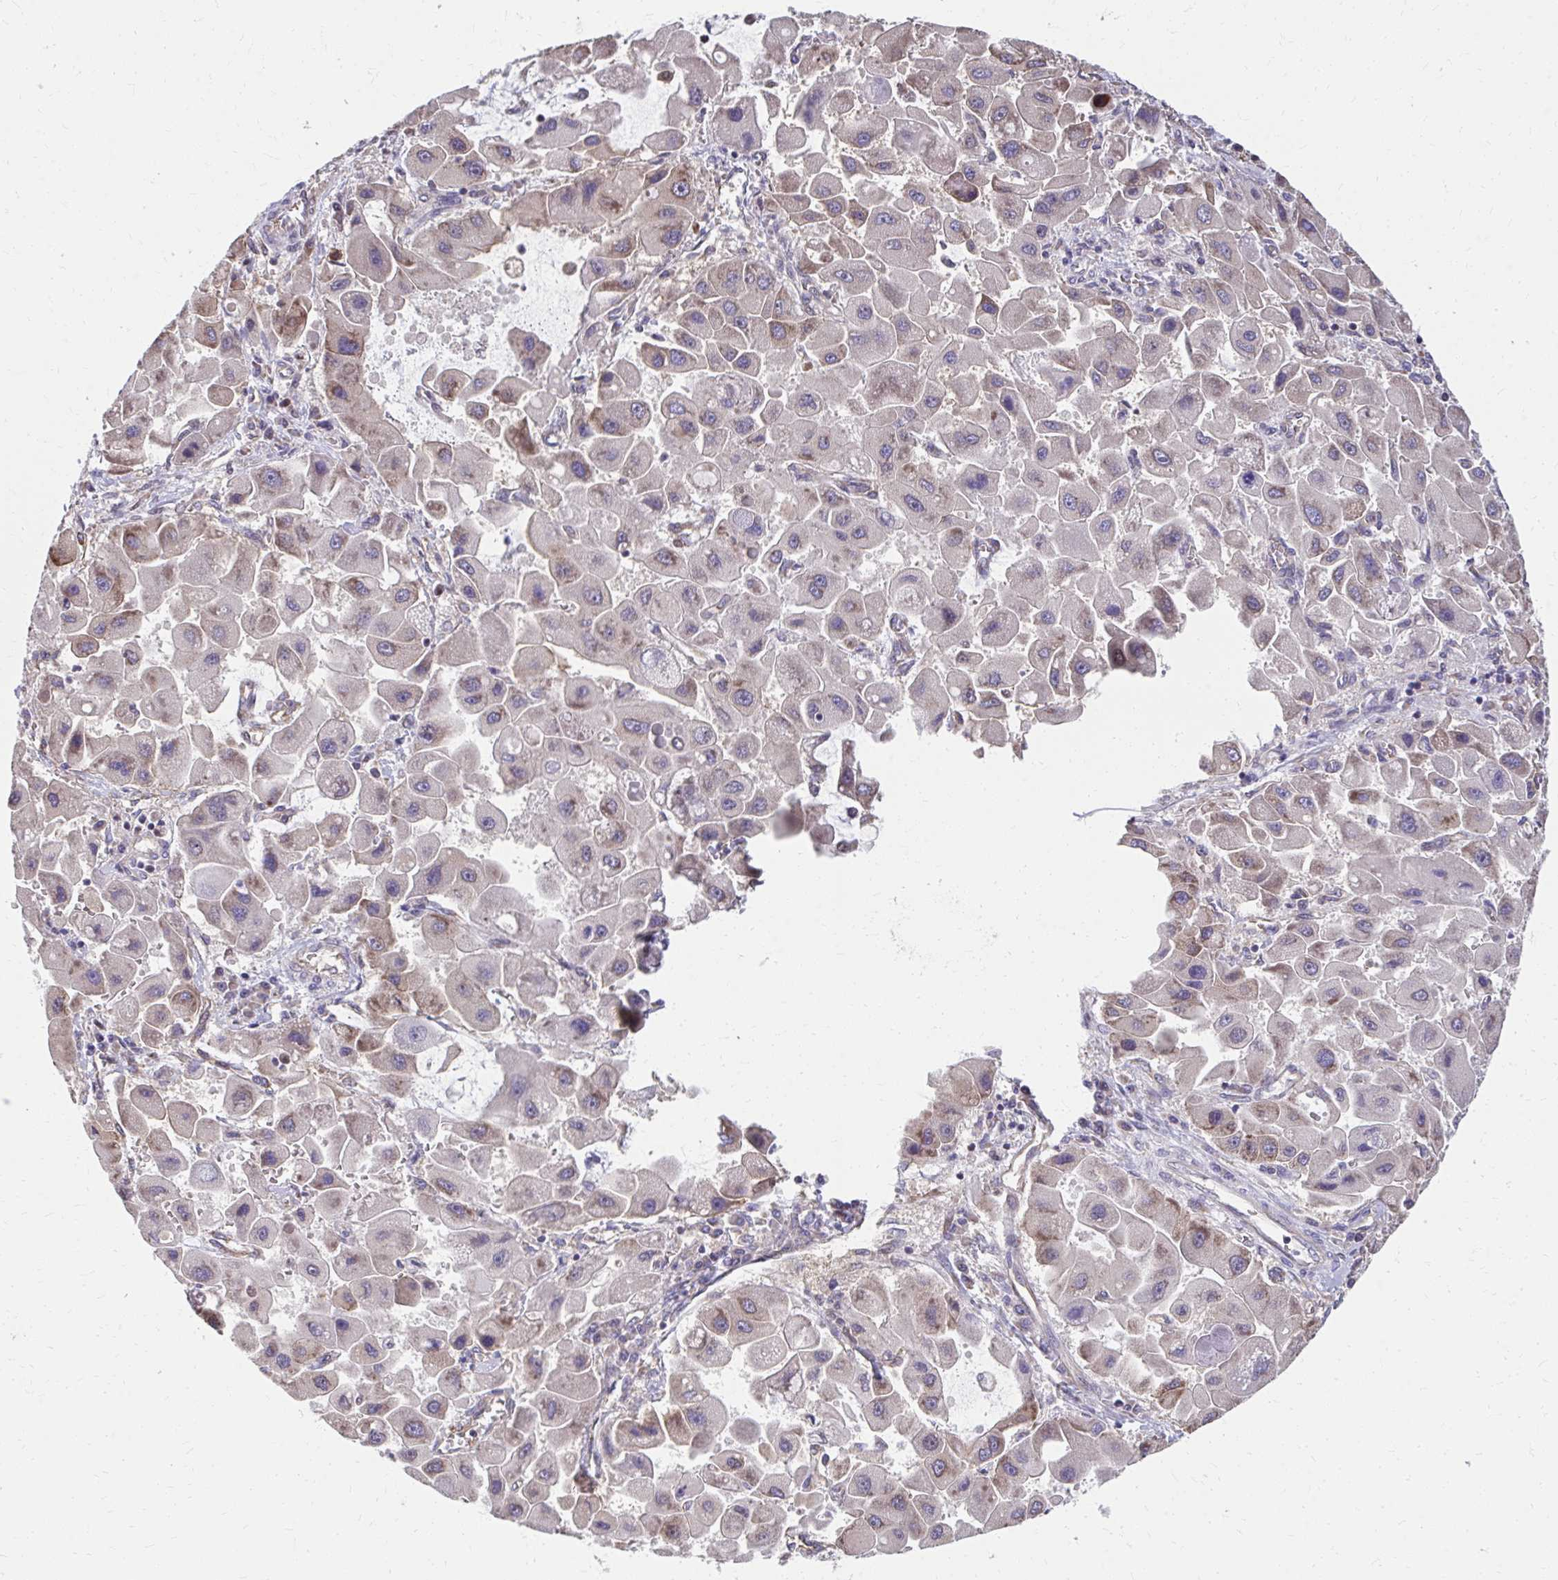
{"staining": {"intensity": "weak", "quantity": "<25%", "location": "cytoplasmic/membranous"}, "tissue": "liver cancer", "cell_type": "Tumor cells", "image_type": "cancer", "snomed": [{"axis": "morphology", "description": "Carcinoma, Hepatocellular, NOS"}, {"axis": "topography", "description": "Liver"}], "caption": "Hepatocellular carcinoma (liver) stained for a protein using immunohistochemistry (IHC) displays no positivity tumor cells.", "gene": "ZNF778", "patient": {"sex": "male", "age": 24}}